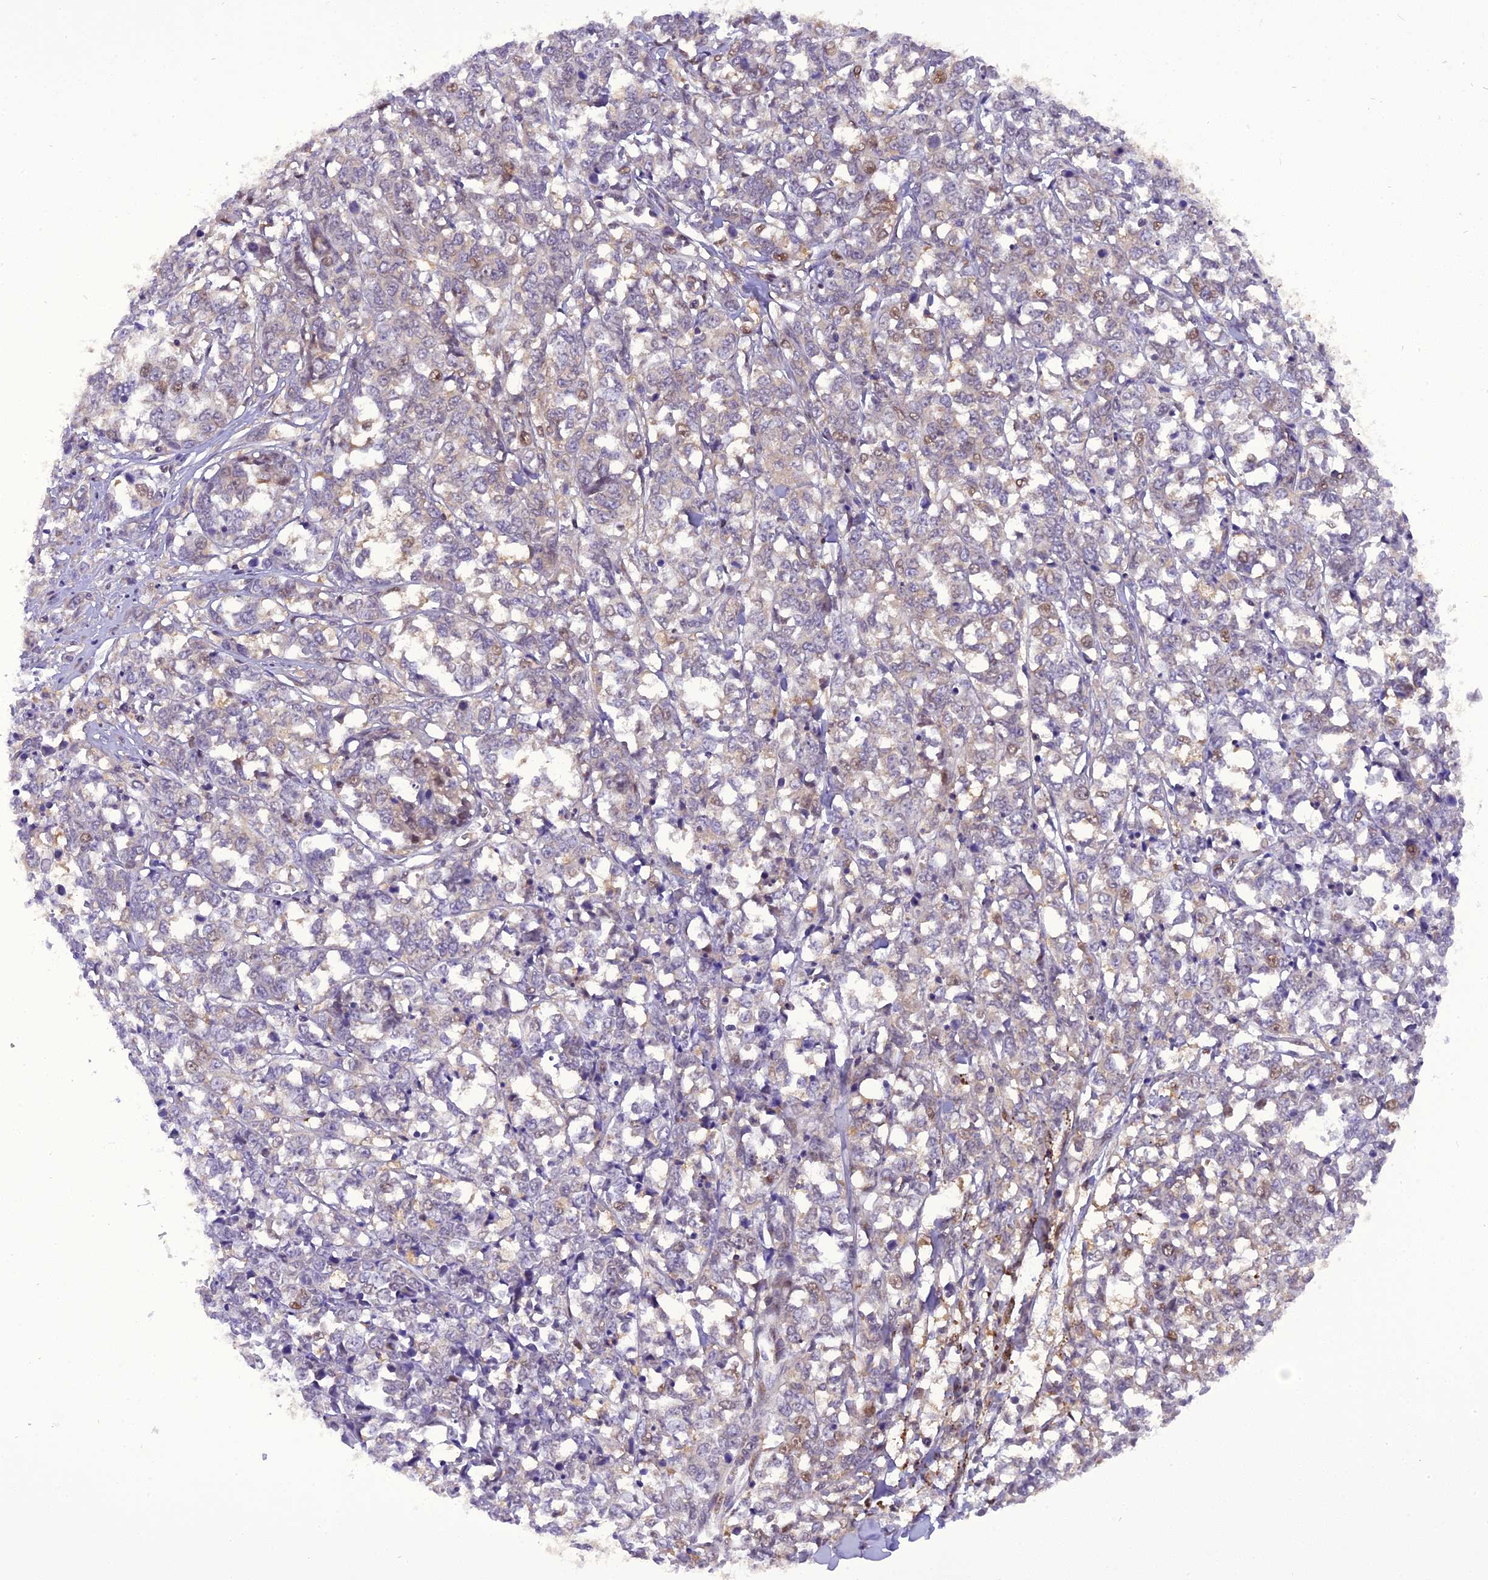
{"staining": {"intensity": "moderate", "quantity": "<25%", "location": "nuclear"}, "tissue": "melanoma", "cell_type": "Tumor cells", "image_type": "cancer", "snomed": [{"axis": "morphology", "description": "Malignant melanoma, NOS"}, {"axis": "topography", "description": "Skin"}], "caption": "Protein analysis of malignant melanoma tissue demonstrates moderate nuclear staining in about <25% of tumor cells. Immunohistochemistry (ihc) stains the protein in brown and the nuclei are stained blue.", "gene": "RABGGTA", "patient": {"sex": "female", "age": 72}}